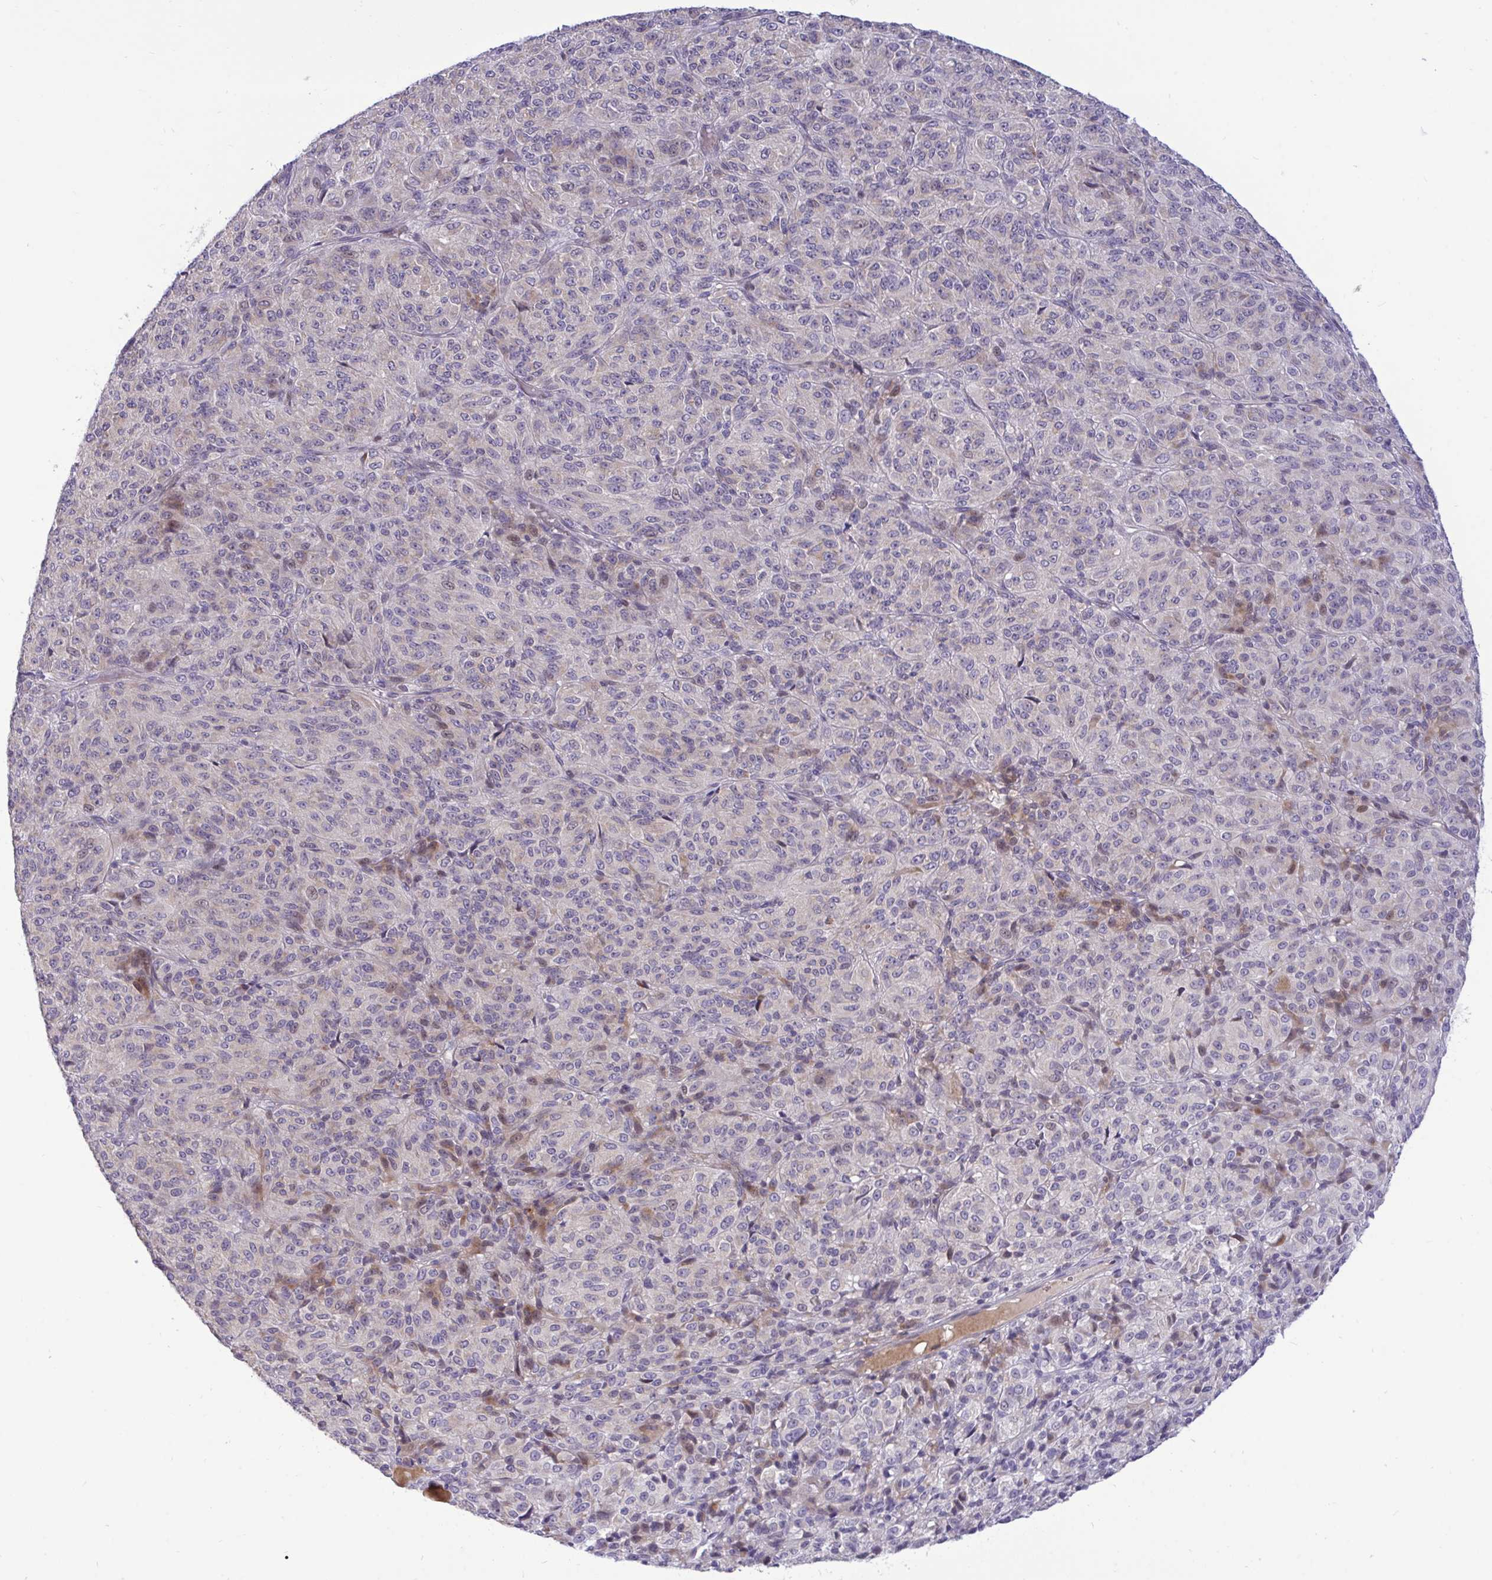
{"staining": {"intensity": "negative", "quantity": "none", "location": "none"}, "tissue": "melanoma", "cell_type": "Tumor cells", "image_type": "cancer", "snomed": [{"axis": "morphology", "description": "Malignant melanoma, Metastatic site"}, {"axis": "topography", "description": "Brain"}], "caption": "Immunohistochemistry histopathology image of neoplastic tissue: human melanoma stained with DAB (3,3'-diaminobenzidine) exhibits no significant protein staining in tumor cells.", "gene": "EPOP", "patient": {"sex": "female", "age": 56}}